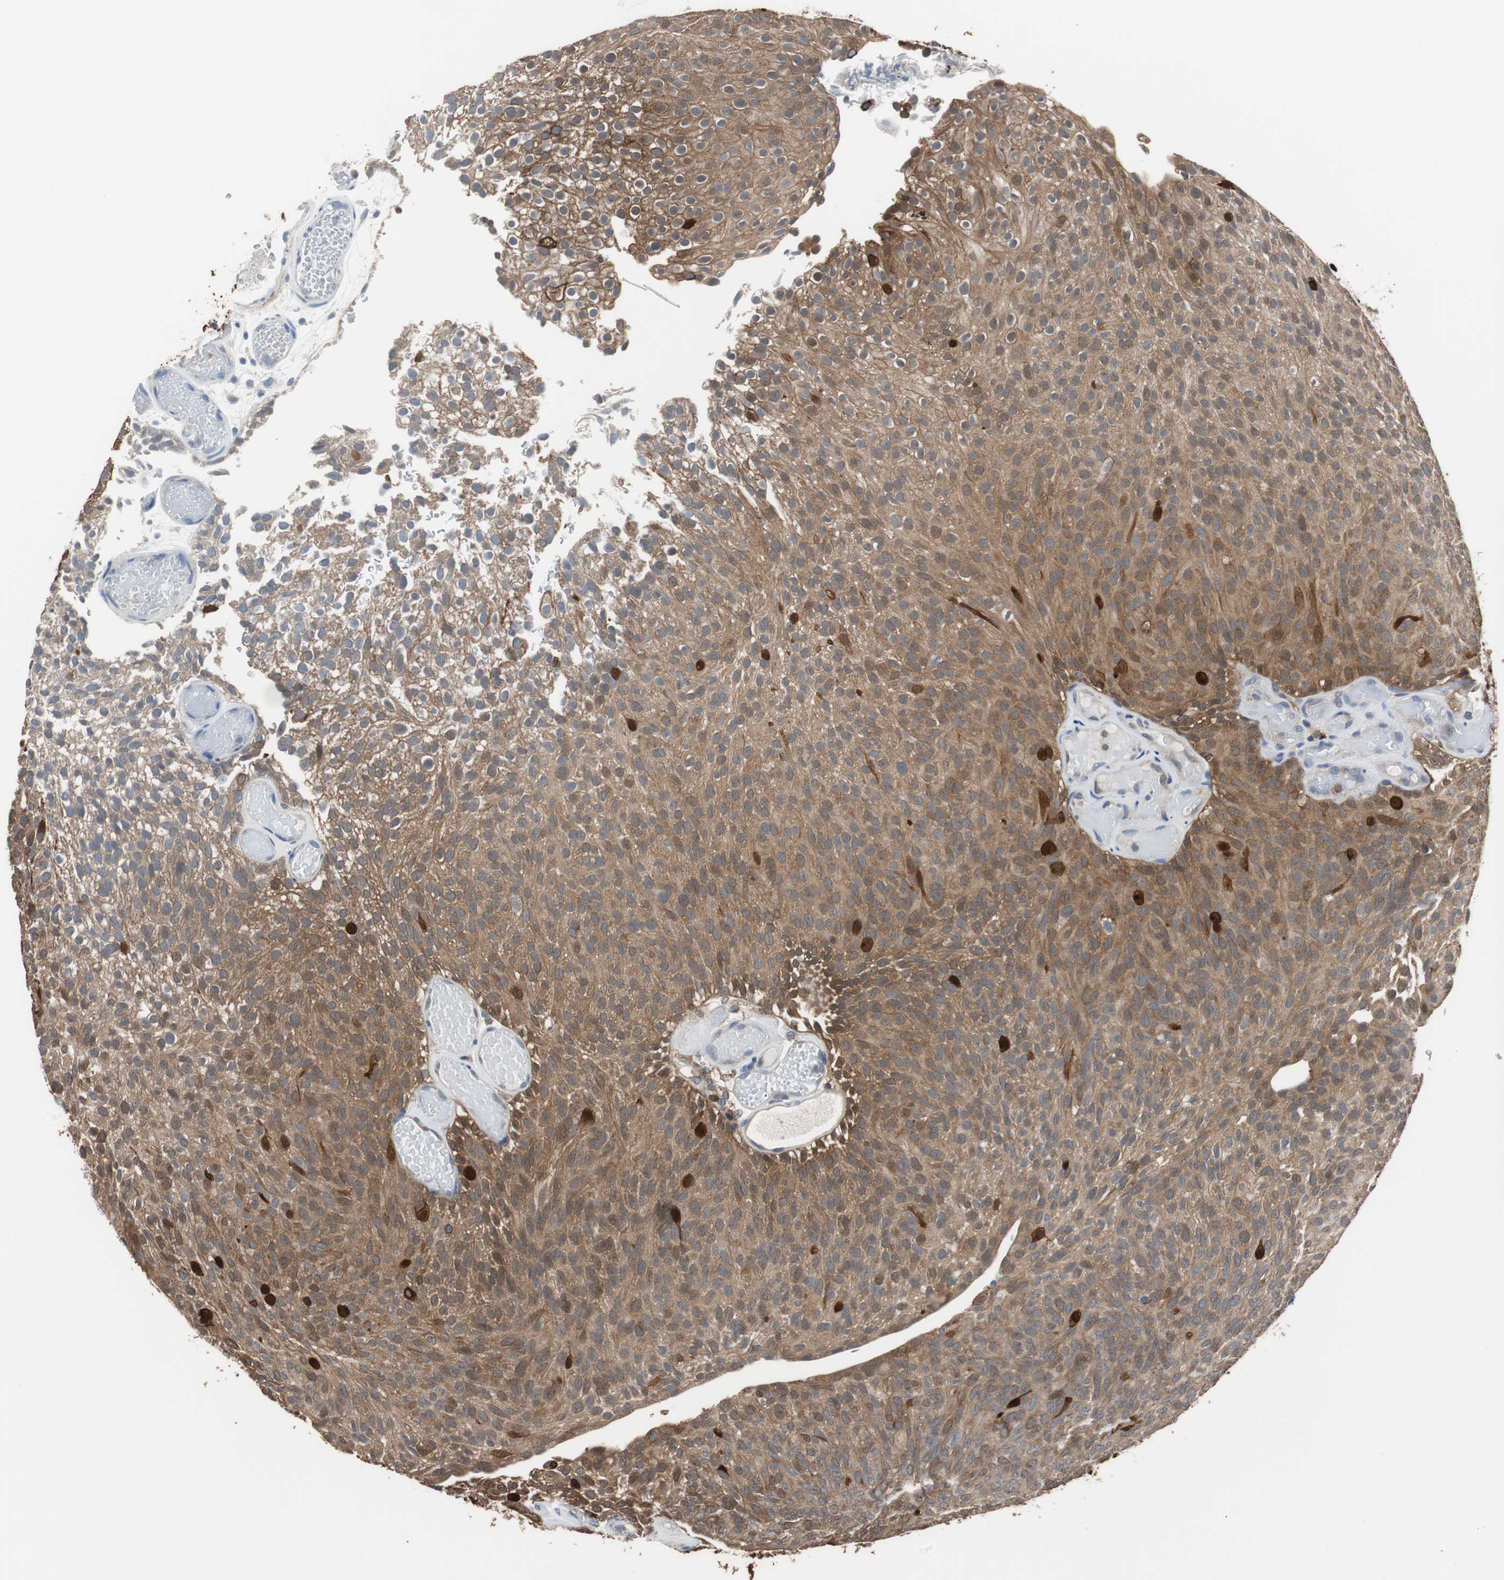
{"staining": {"intensity": "strong", "quantity": ">75%", "location": "cytoplasmic/membranous,nuclear"}, "tissue": "urothelial cancer", "cell_type": "Tumor cells", "image_type": "cancer", "snomed": [{"axis": "morphology", "description": "Urothelial carcinoma, Low grade"}, {"axis": "topography", "description": "Urinary bladder"}], "caption": "Immunohistochemical staining of human low-grade urothelial carcinoma shows high levels of strong cytoplasmic/membranous and nuclear protein expression in about >75% of tumor cells.", "gene": "ANXA4", "patient": {"sex": "male", "age": 78}}